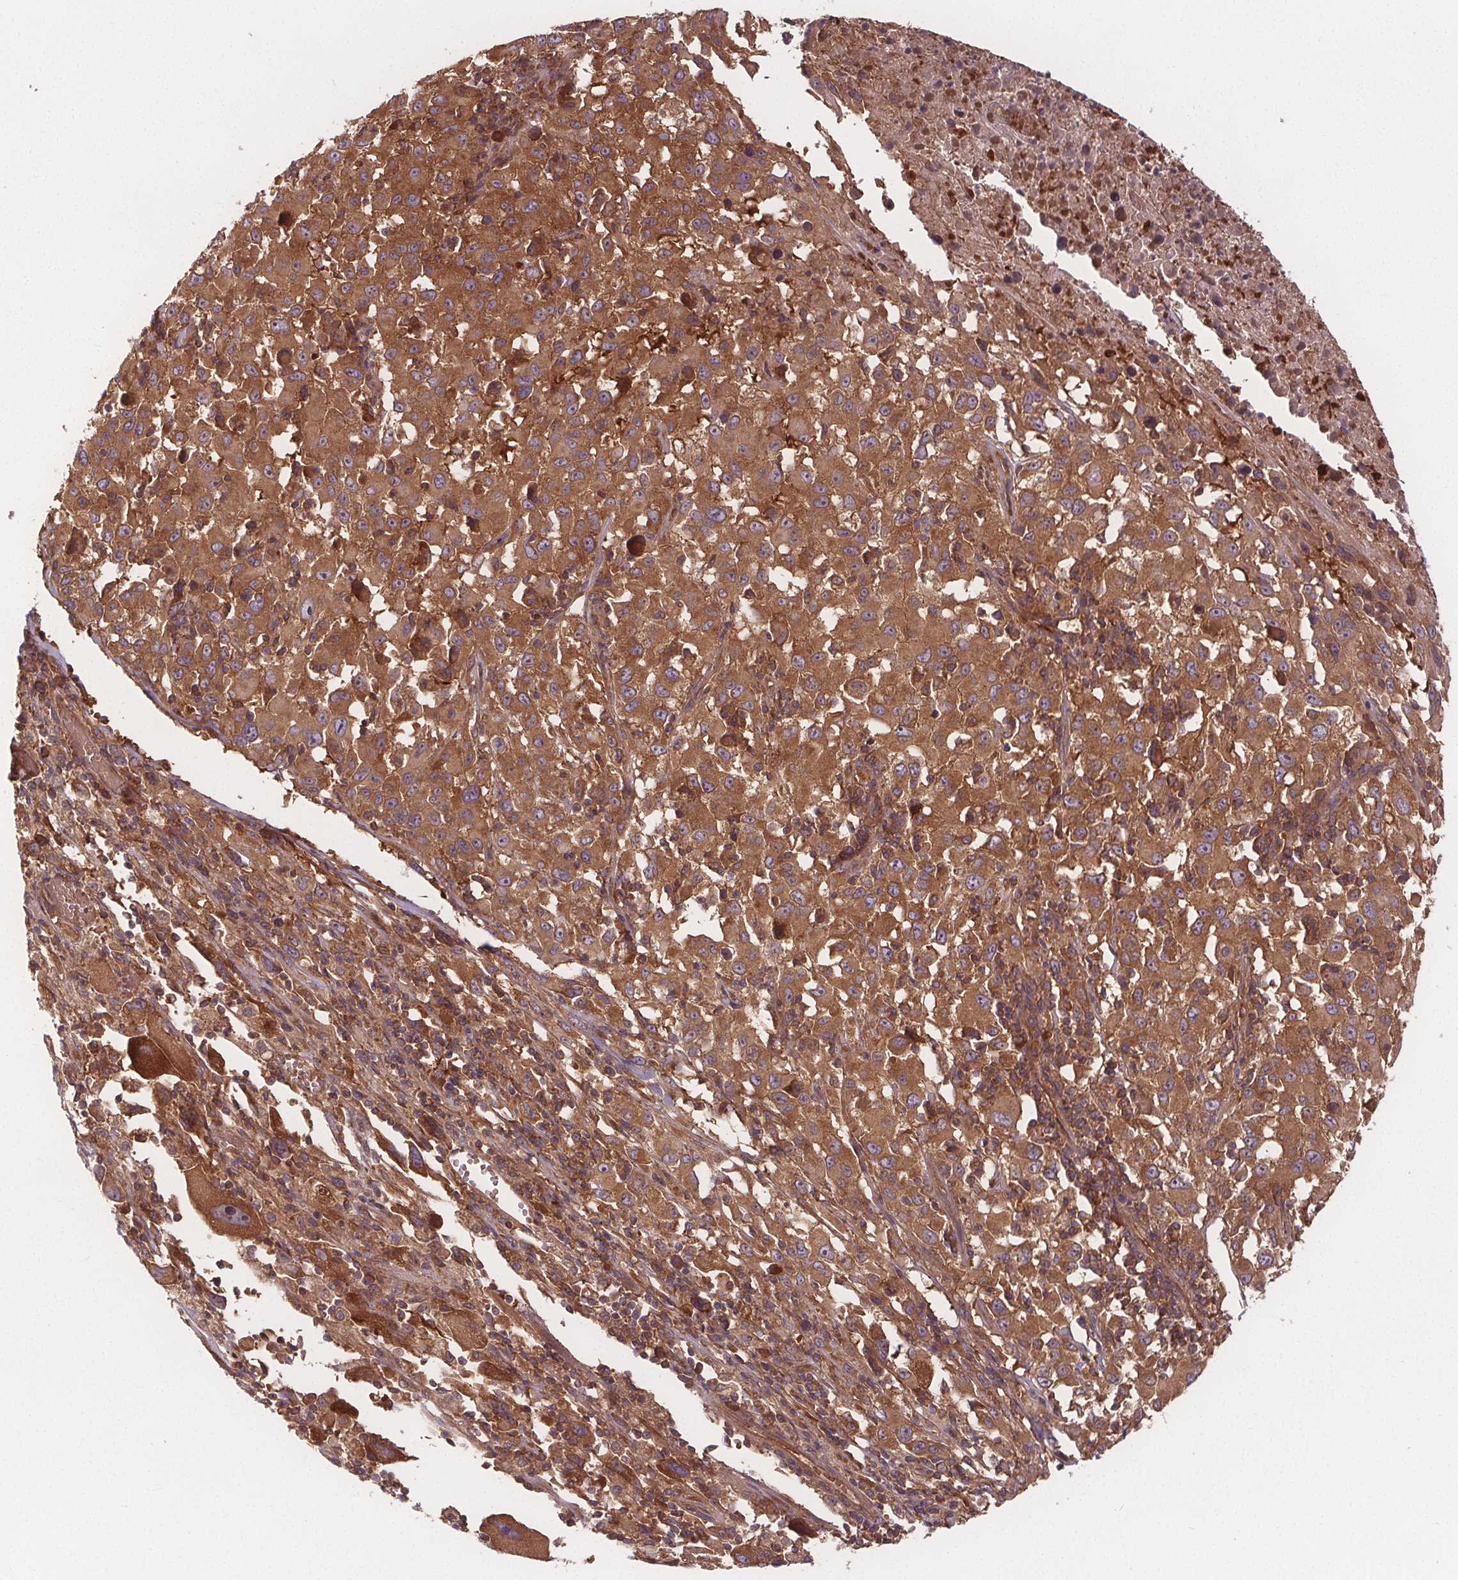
{"staining": {"intensity": "moderate", "quantity": ">75%", "location": "cytoplasmic/membranous"}, "tissue": "melanoma", "cell_type": "Tumor cells", "image_type": "cancer", "snomed": [{"axis": "morphology", "description": "Malignant melanoma, Metastatic site"}, {"axis": "topography", "description": "Soft tissue"}], "caption": "An image showing moderate cytoplasmic/membranous positivity in approximately >75% of tumor cells in melanoma, as visualized by brown immunohistochemical staining.", "gene": "EIF3D", "patient": {"sex": "male", "age": 50}}